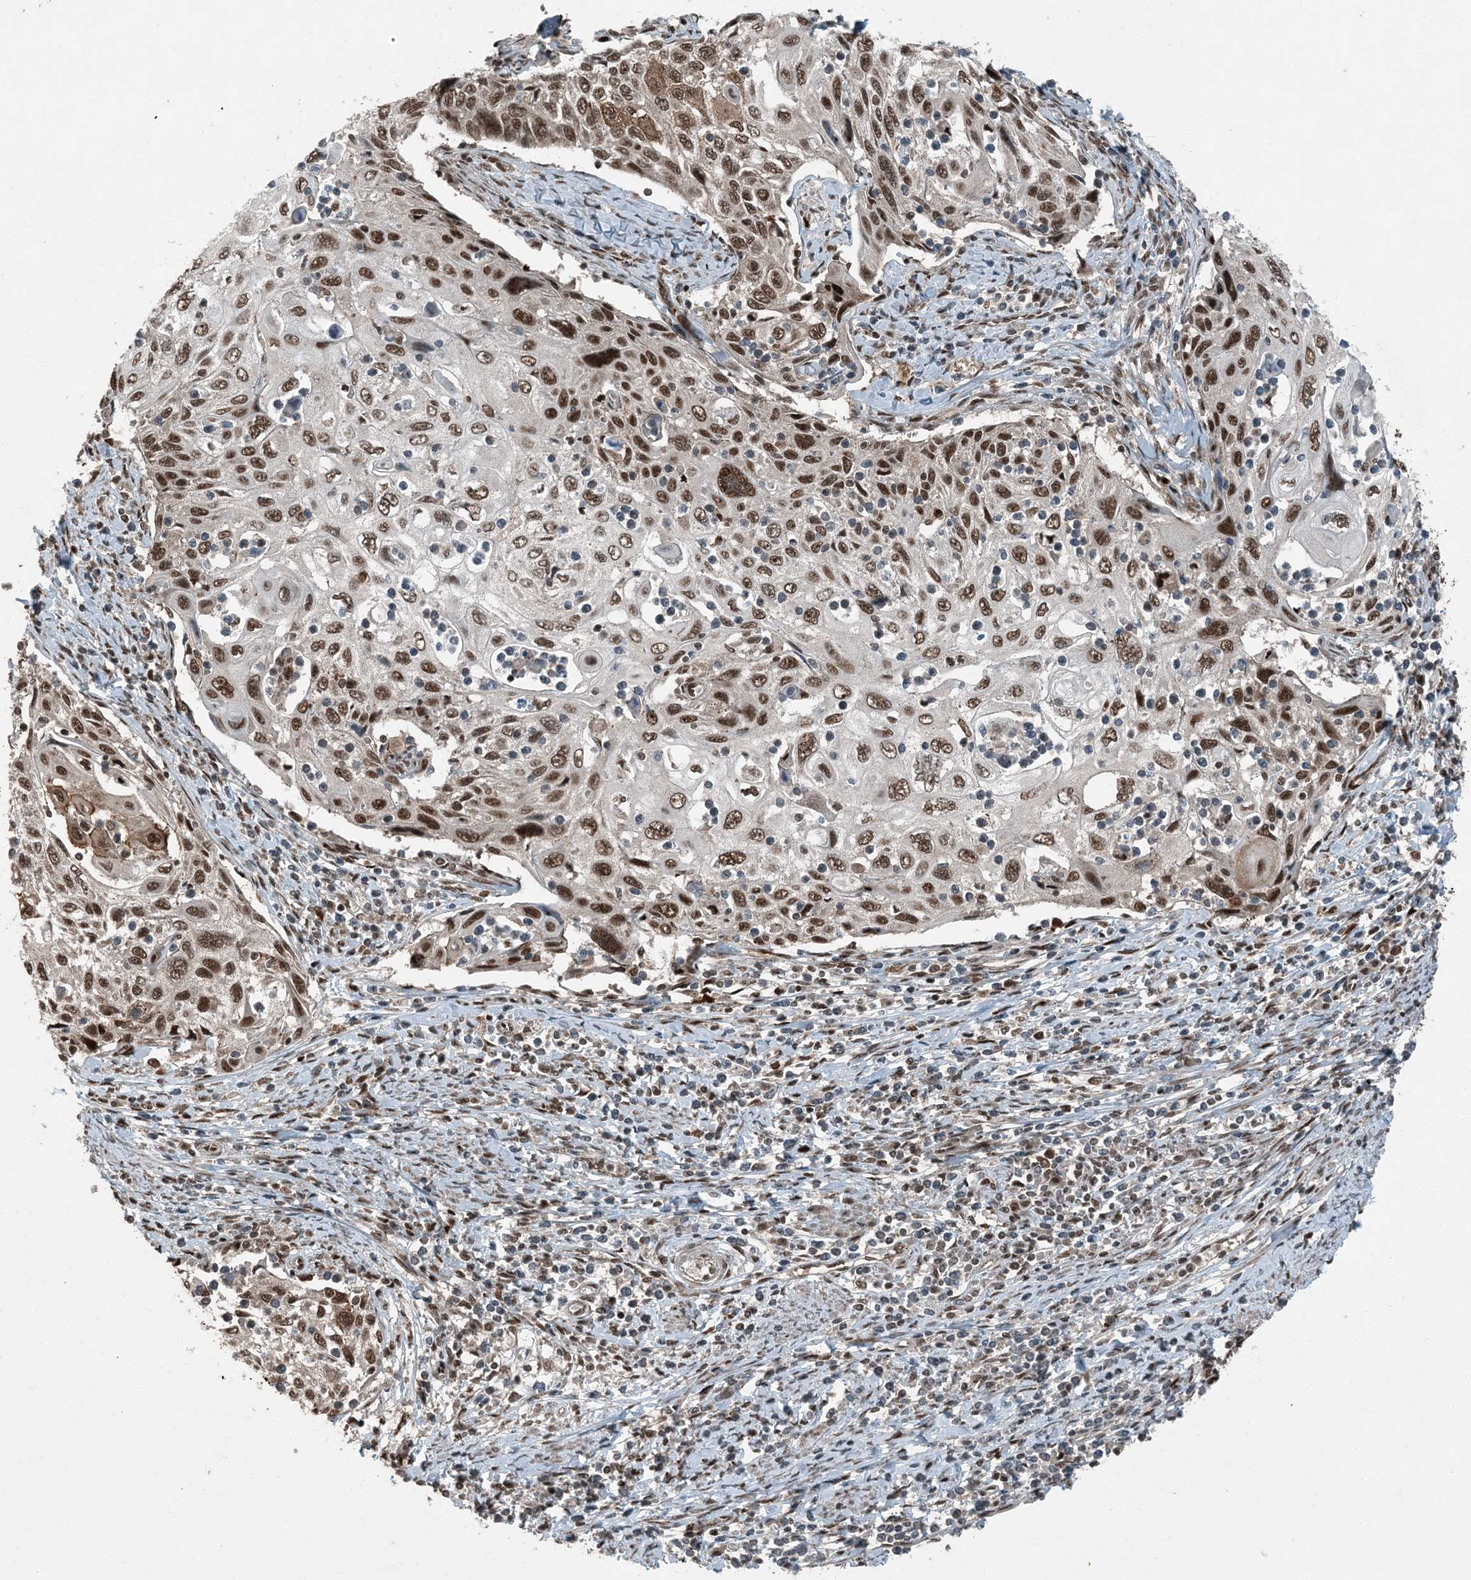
{"staining": {"intensity": "moderate", "quantity": ">75%", "location": "nuclear"}, "tissue": "cervical cancer", "cell_type": "Tumor cells", "image_type": "cancer", "snomed": [{"axis": "morphology", "description": "Squamous cell carcinoma, NOS"}, {"axis": "topography", "description": "Cervix"}], "caption": "Immunohistochemistry (IHC) (DAB (3,3'-diaminobenzidine)) staining of squamous cell carcinoma (cervical) demonstrates moderate nuclear protein positivity in about >75% of tumor cells.", "gene": "TRAPPC12", "patient": {"sex": "female", "age": 70}}